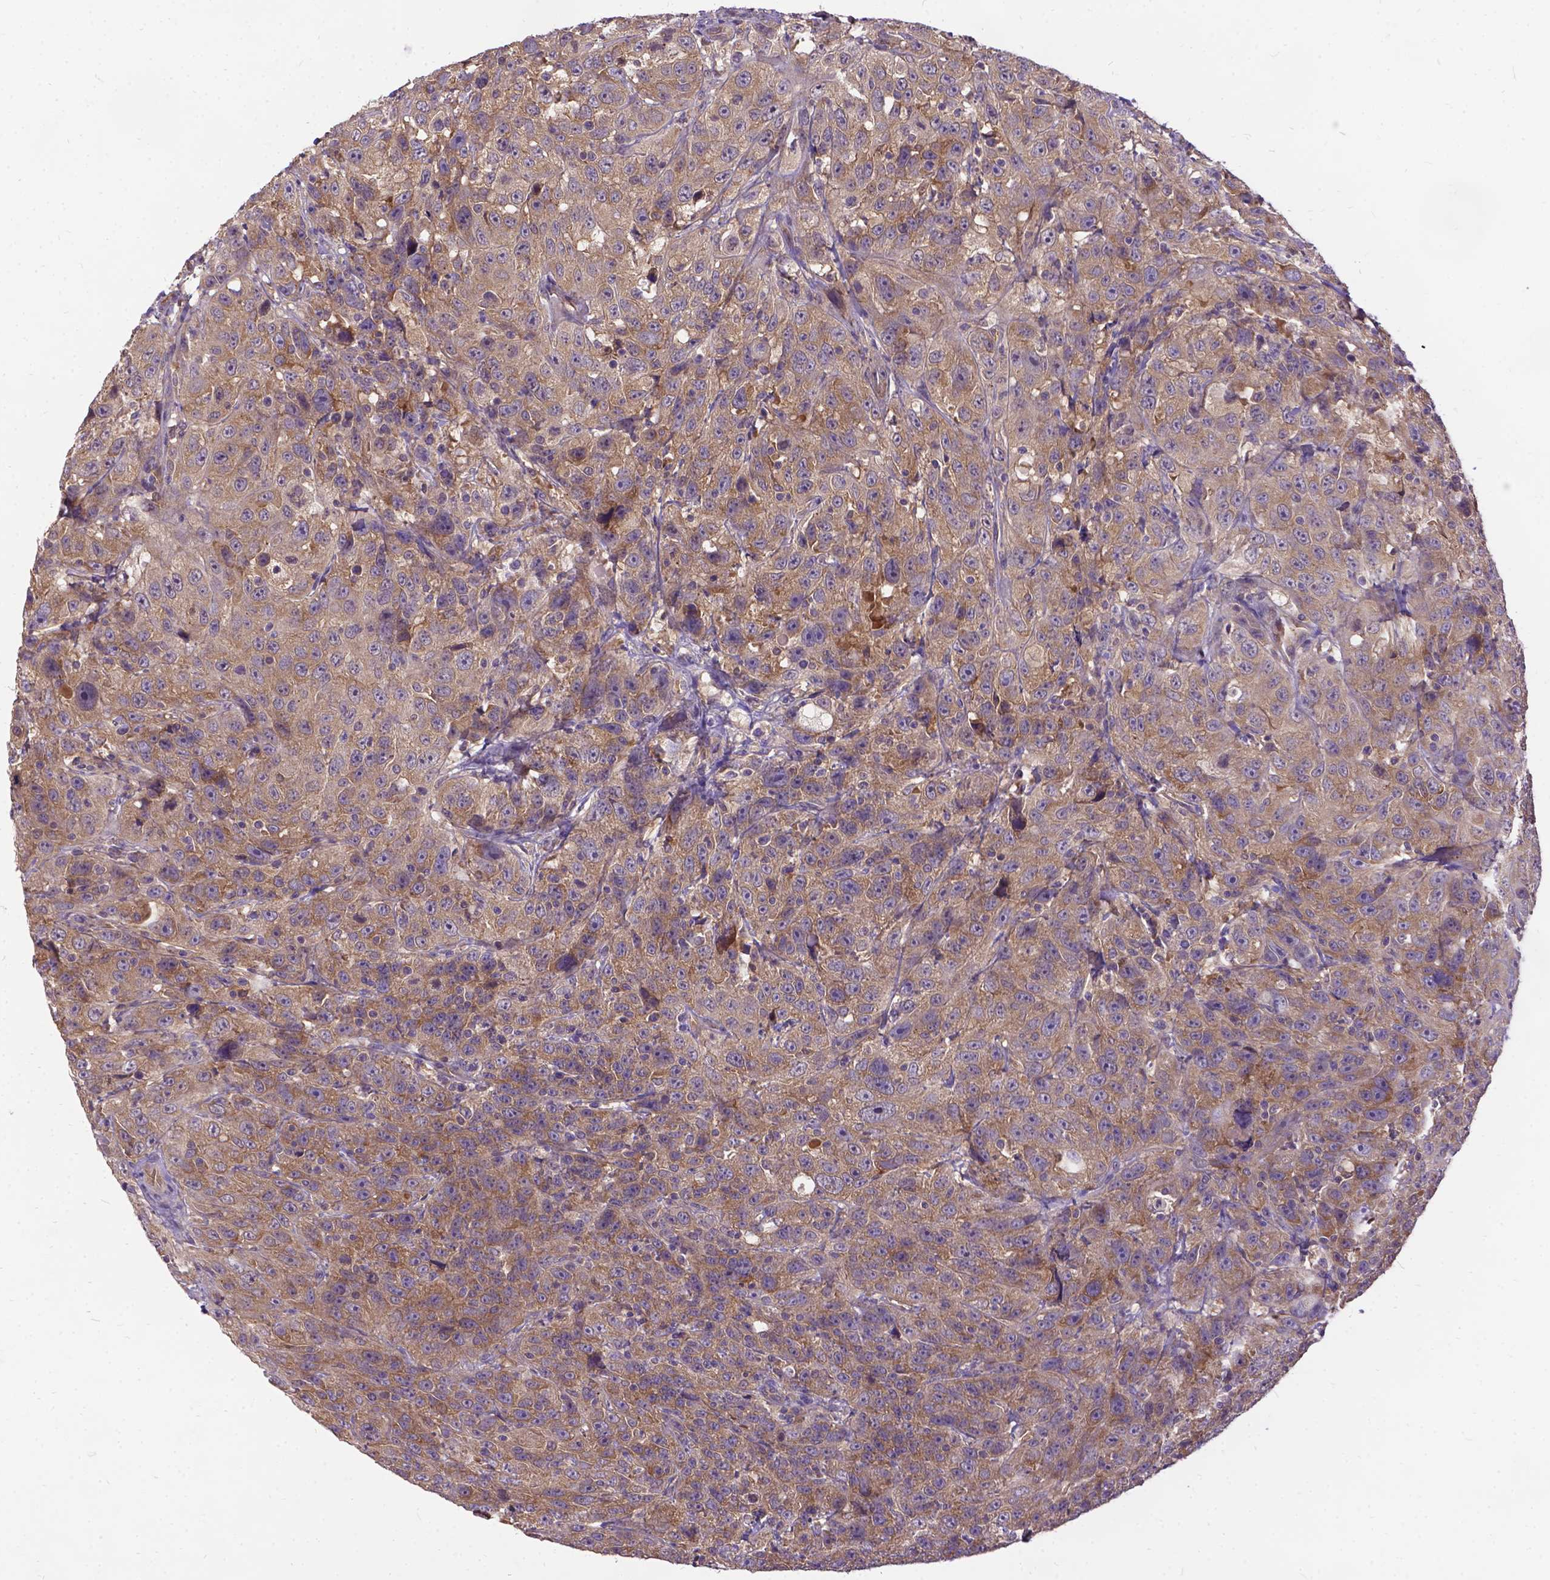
{"staining": {"intensity": "moderate", "quantity": ">75%", "location": "cytoplasmic/membranous"}, "tissue": "urothelial cancer", "cell_type": "Tumor cells", "image_type": "cancer", "snomed": [{"axis": "morphology", "description": "Urothelial carcinoma, NOS"}, {"axis": "morphology", "description": "Urothelial carcinoma, High grade"}, {"axis": "topography", "description": "Urinary bladder"}], "caption": "The histopathology image shows a brown stain indicating the presence of a protein in the cytoplasmic/membranous of tumor cells in transitional cell carcinoma.", "gene": "DENND6A", "patient": {"sex": "female", "age": 73}}